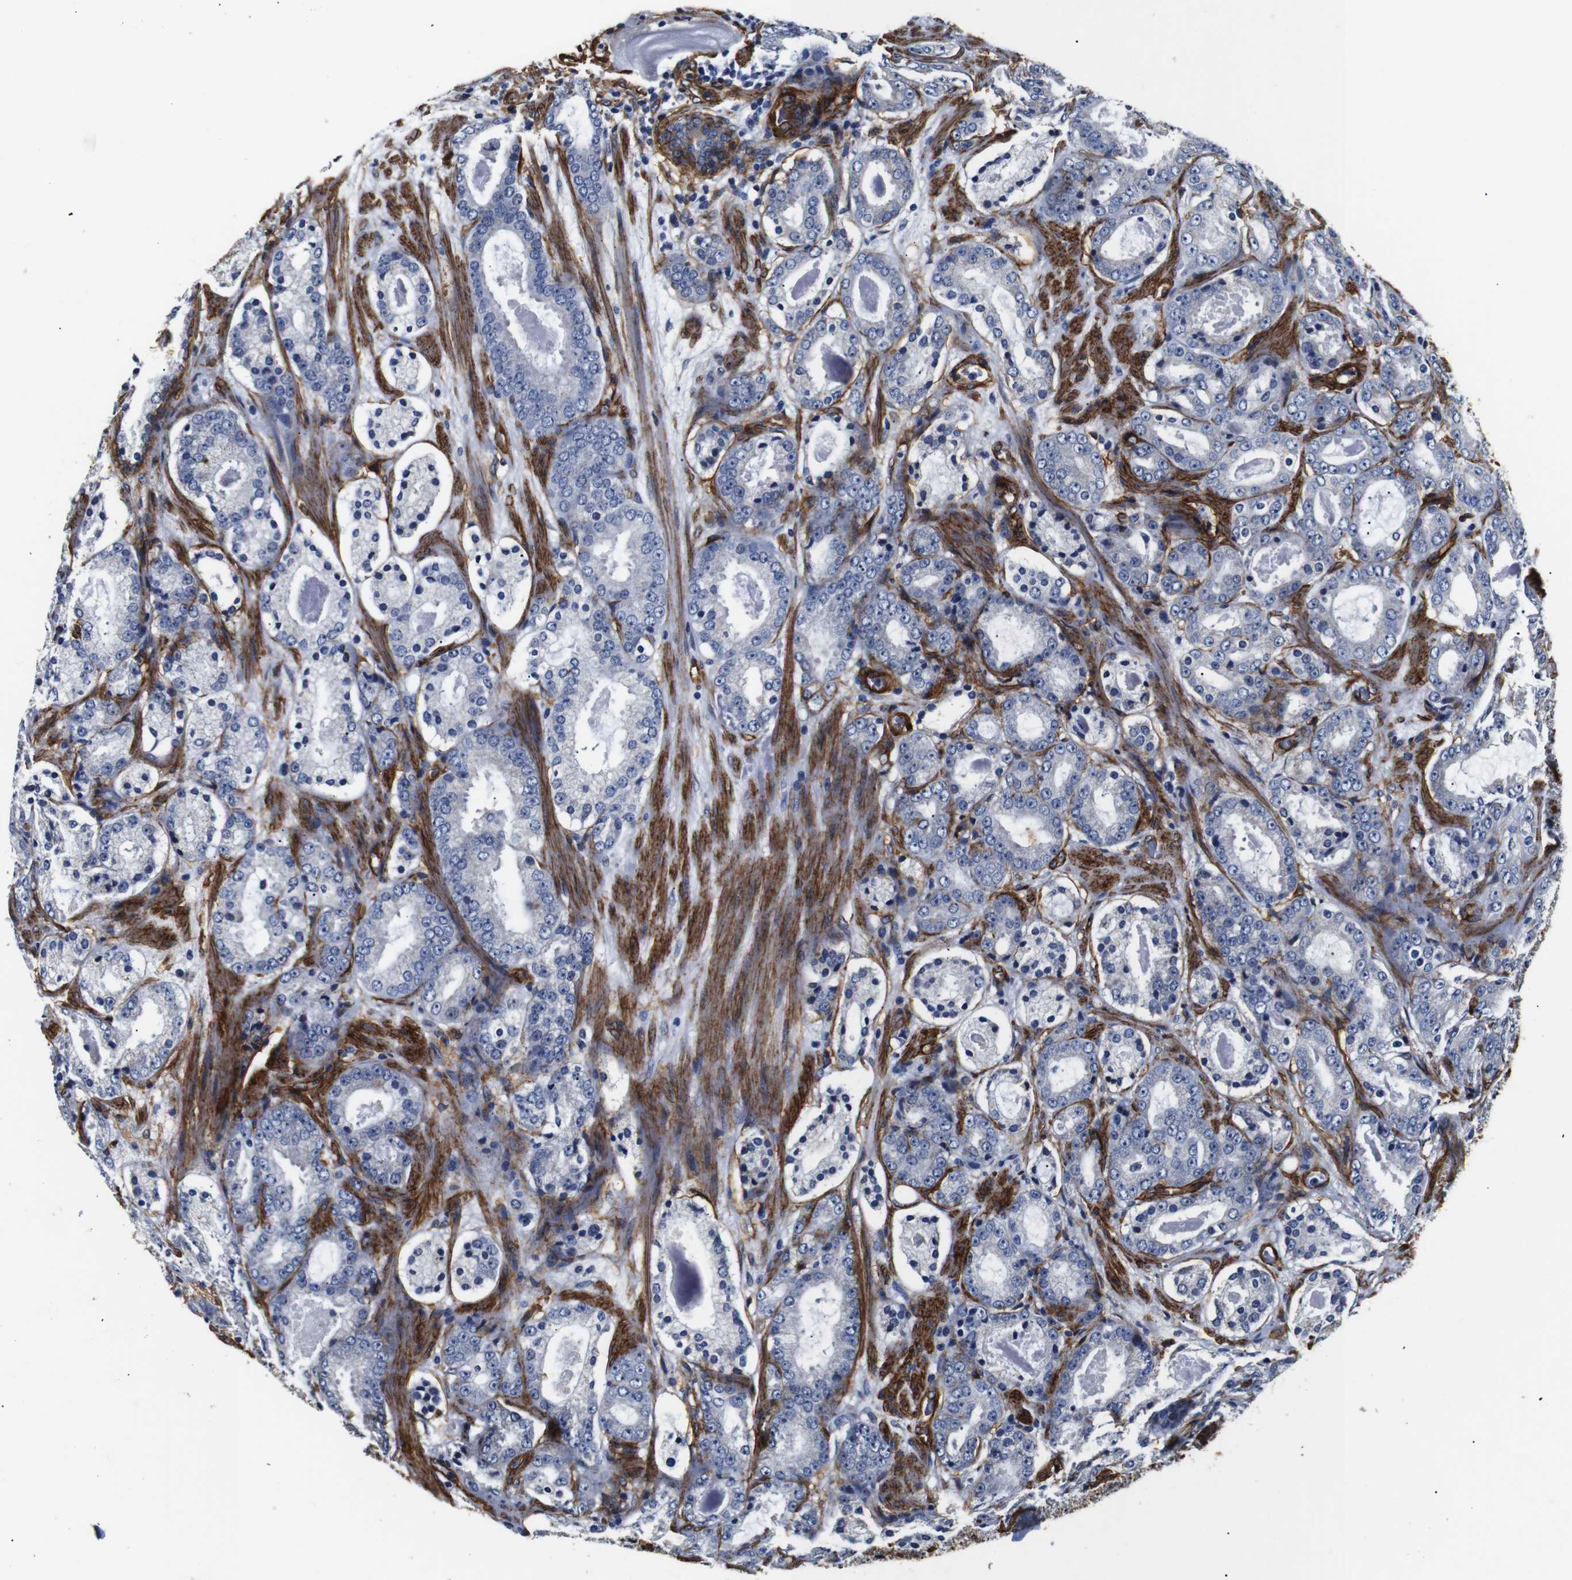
{"staining": {"intensity": "negative", "quantity": "none", "location": "none"}, "tissue": "prostate cancer", "cell_type": "Tumor cells", "image_type": "cancer", "snomed": [{"axis": "morphology", "description": "Adenocarcinoma, Low grade"}, {"axis": "topography", "description": "Prostate"}], "caption": "The photomicrograph exhibits no staining of tumor cells in prostate adenocarcinoma (low-grade).", "gene": "CAV2", "patient": {"sex": "male", "age": 69}}